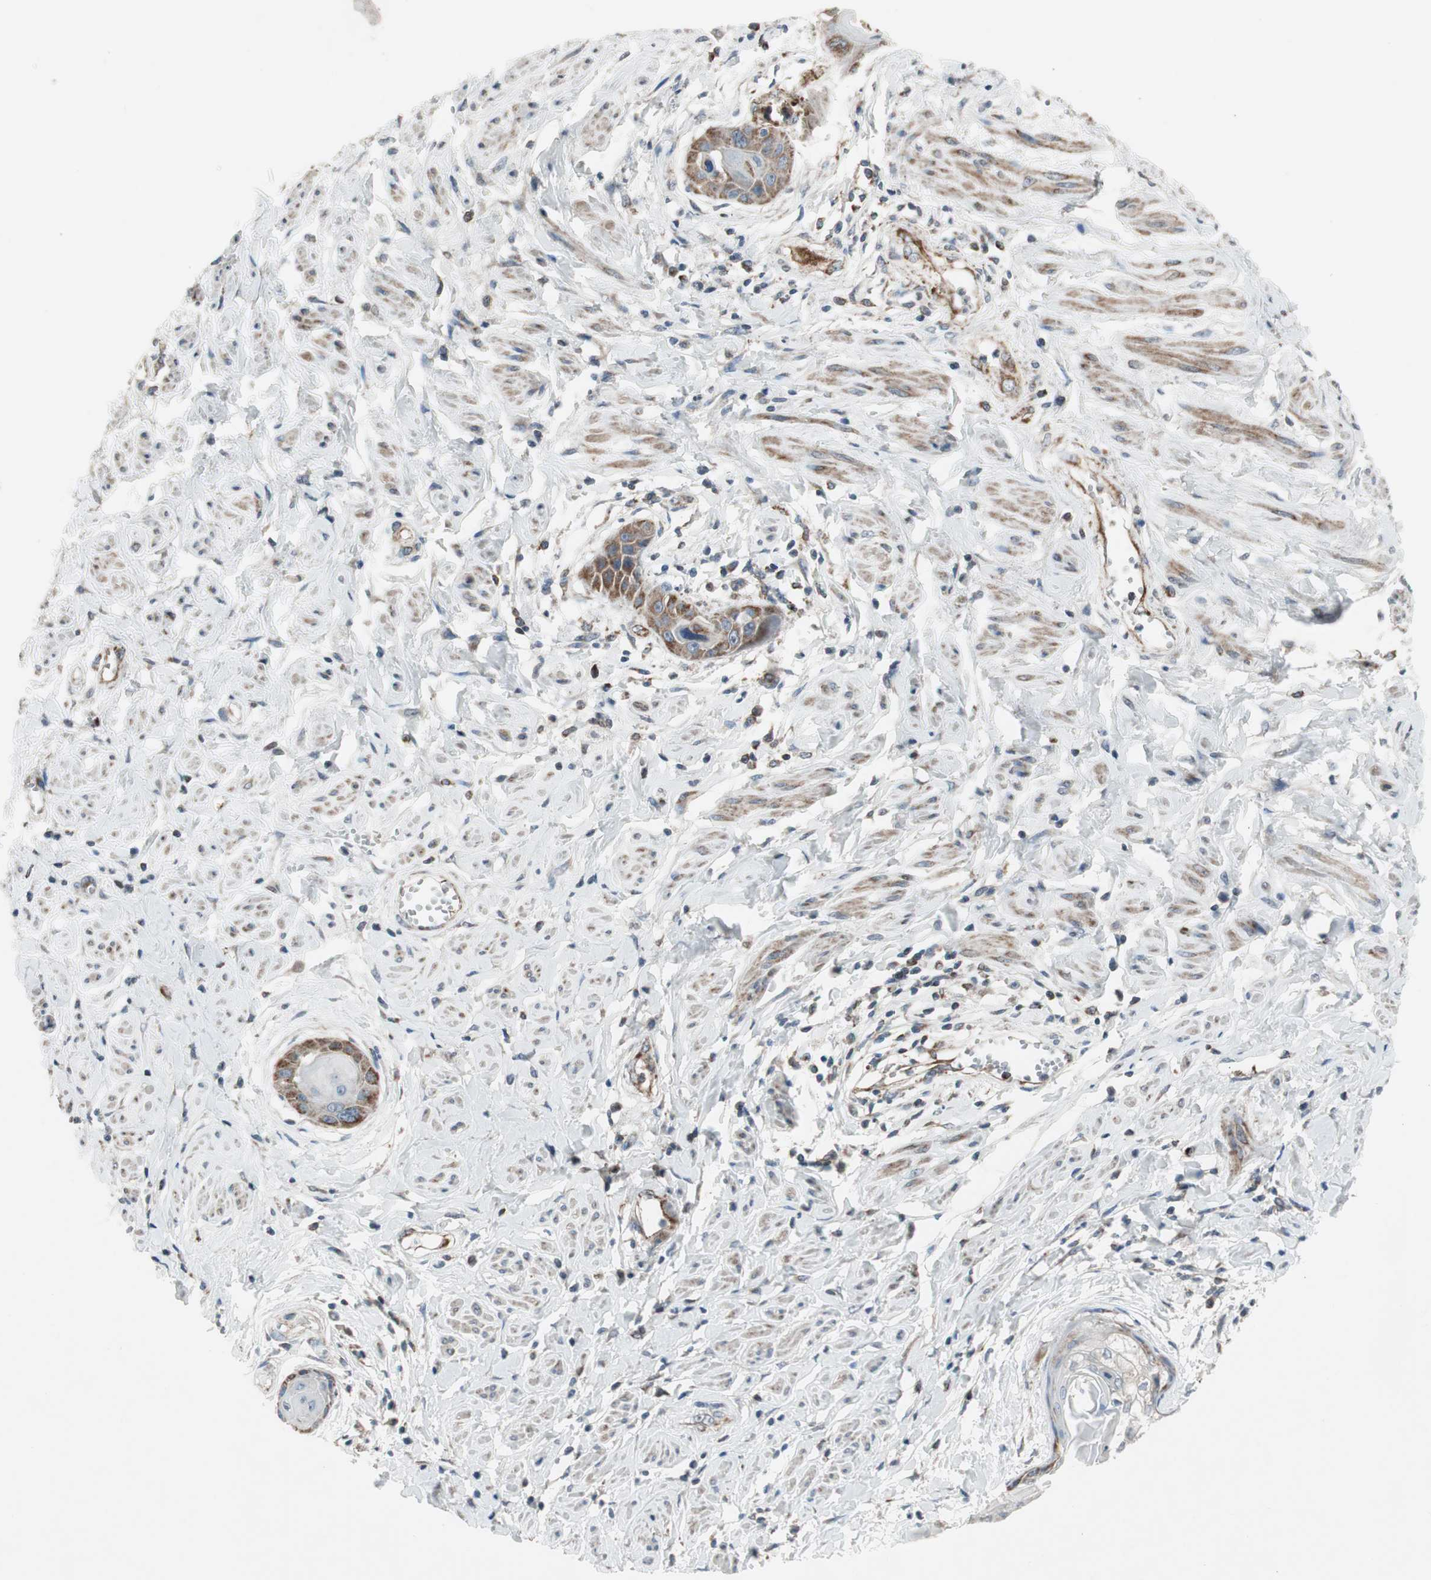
{"staining": {"intensity": "weak", "quantity": ">75%", "location": "cytoplasmic/membranous"}, "tissue": "cervical cancer", "cell_type": "Tumor cells", "image_type": "cancer", "snomed": [{"axis": "morphology", "description": "Squamous cell carcinoma, NOS"}, {"axis": "topography", "description": "Cervix"}], "caption": "Weak cytoplasmic/membranous protein expression is identified in approximately >75% of tumor cells in cervical cancer. (brown staining indicates protein expression, while blue staining denotes nuclei).", "gene": "CPT1A", "patient": {"sex": "female", "age": 57}}